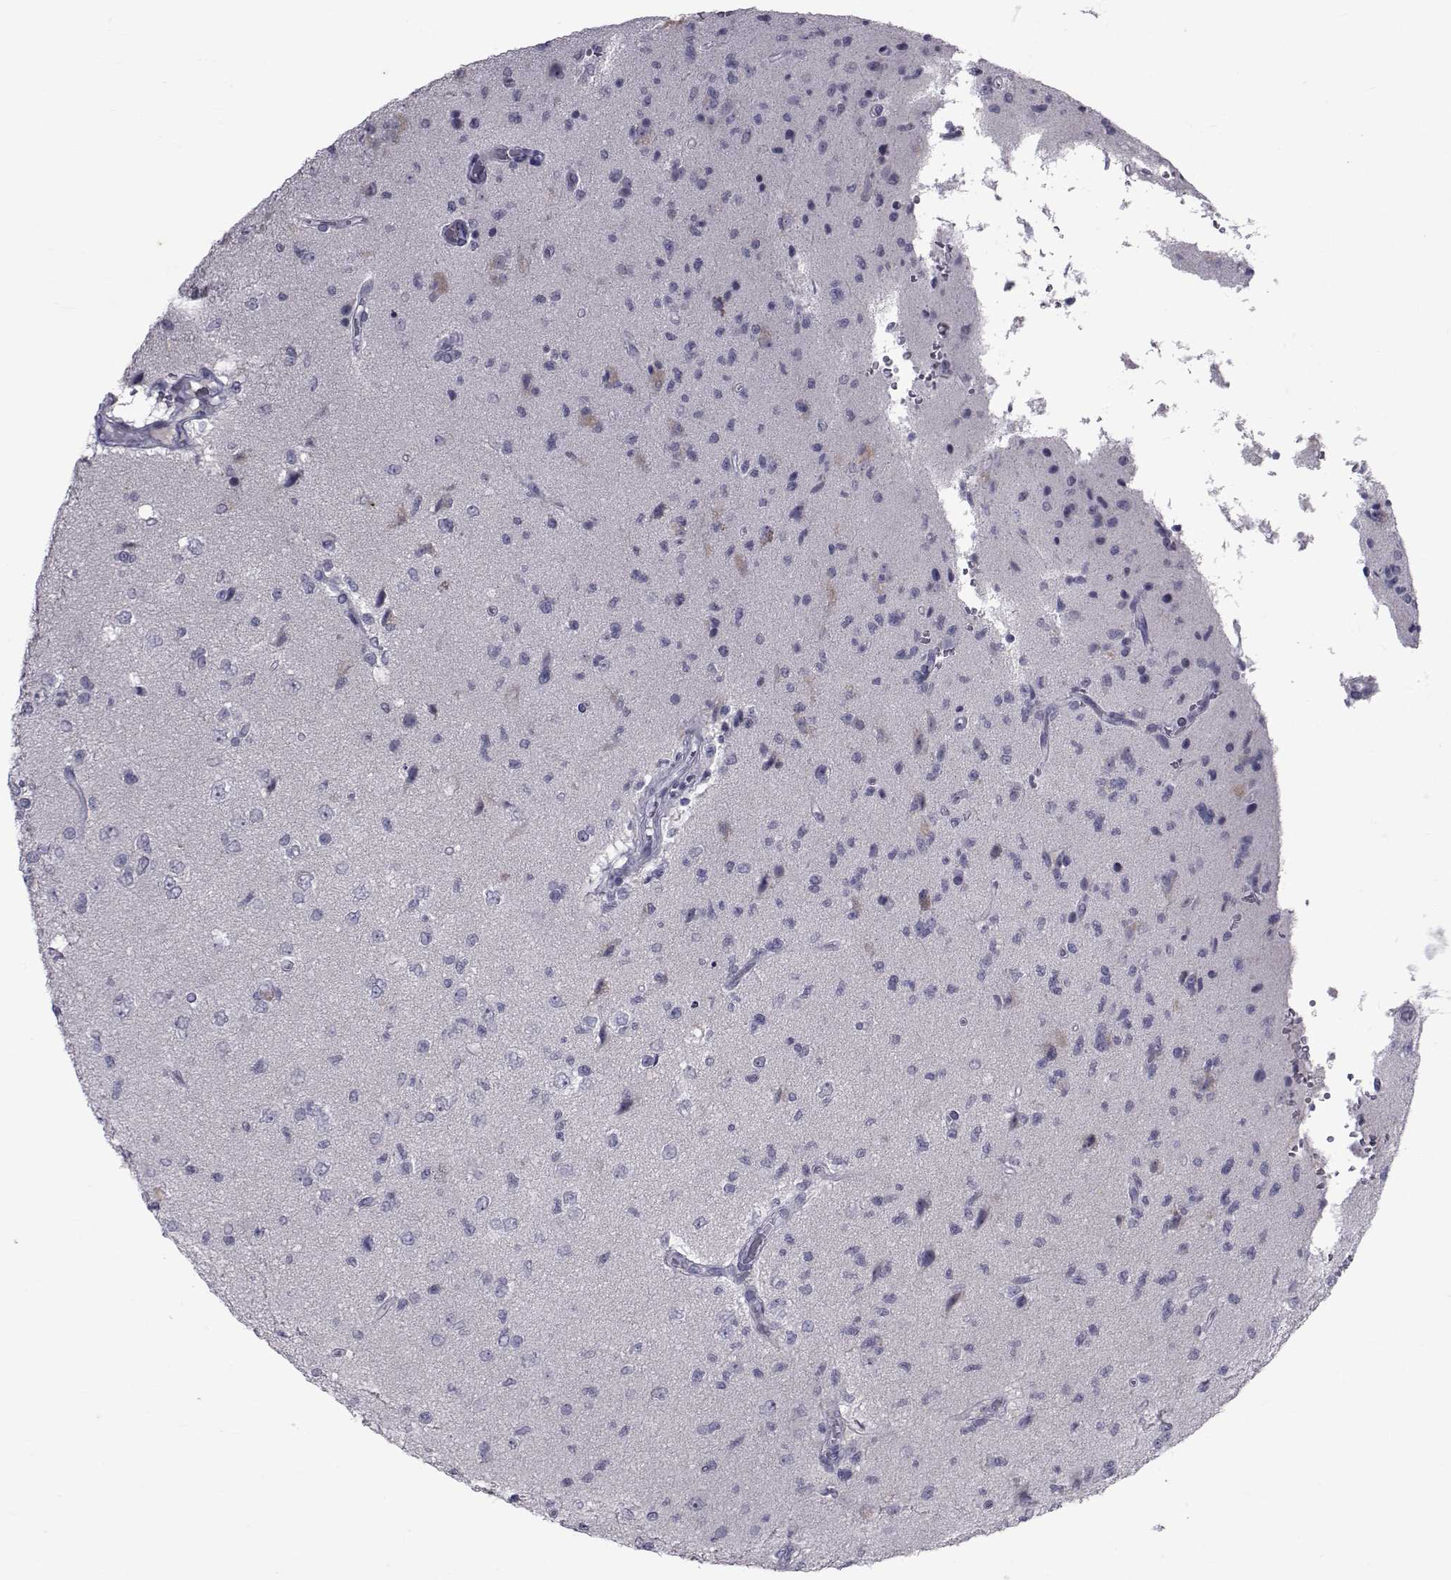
{"staining": {"intensity": "negative", "quantity": "none", "location": "none"}, "tissue": "glioma", "cell_type": "Tumor cells", "image_type": "cancer", "snomed": [{"axis": "morphology", "description": "Glioma, malignant, High grade"}, {"axis": "topography", "description": "Brain"}], "caption": "DAB (3,3'-diaminobenzidine) immunohistochemical staining of glioma demonstrates no significant staining in tumor cells.", "gene": "PAX2", "patient": {"sex": "male", "age": 56}}